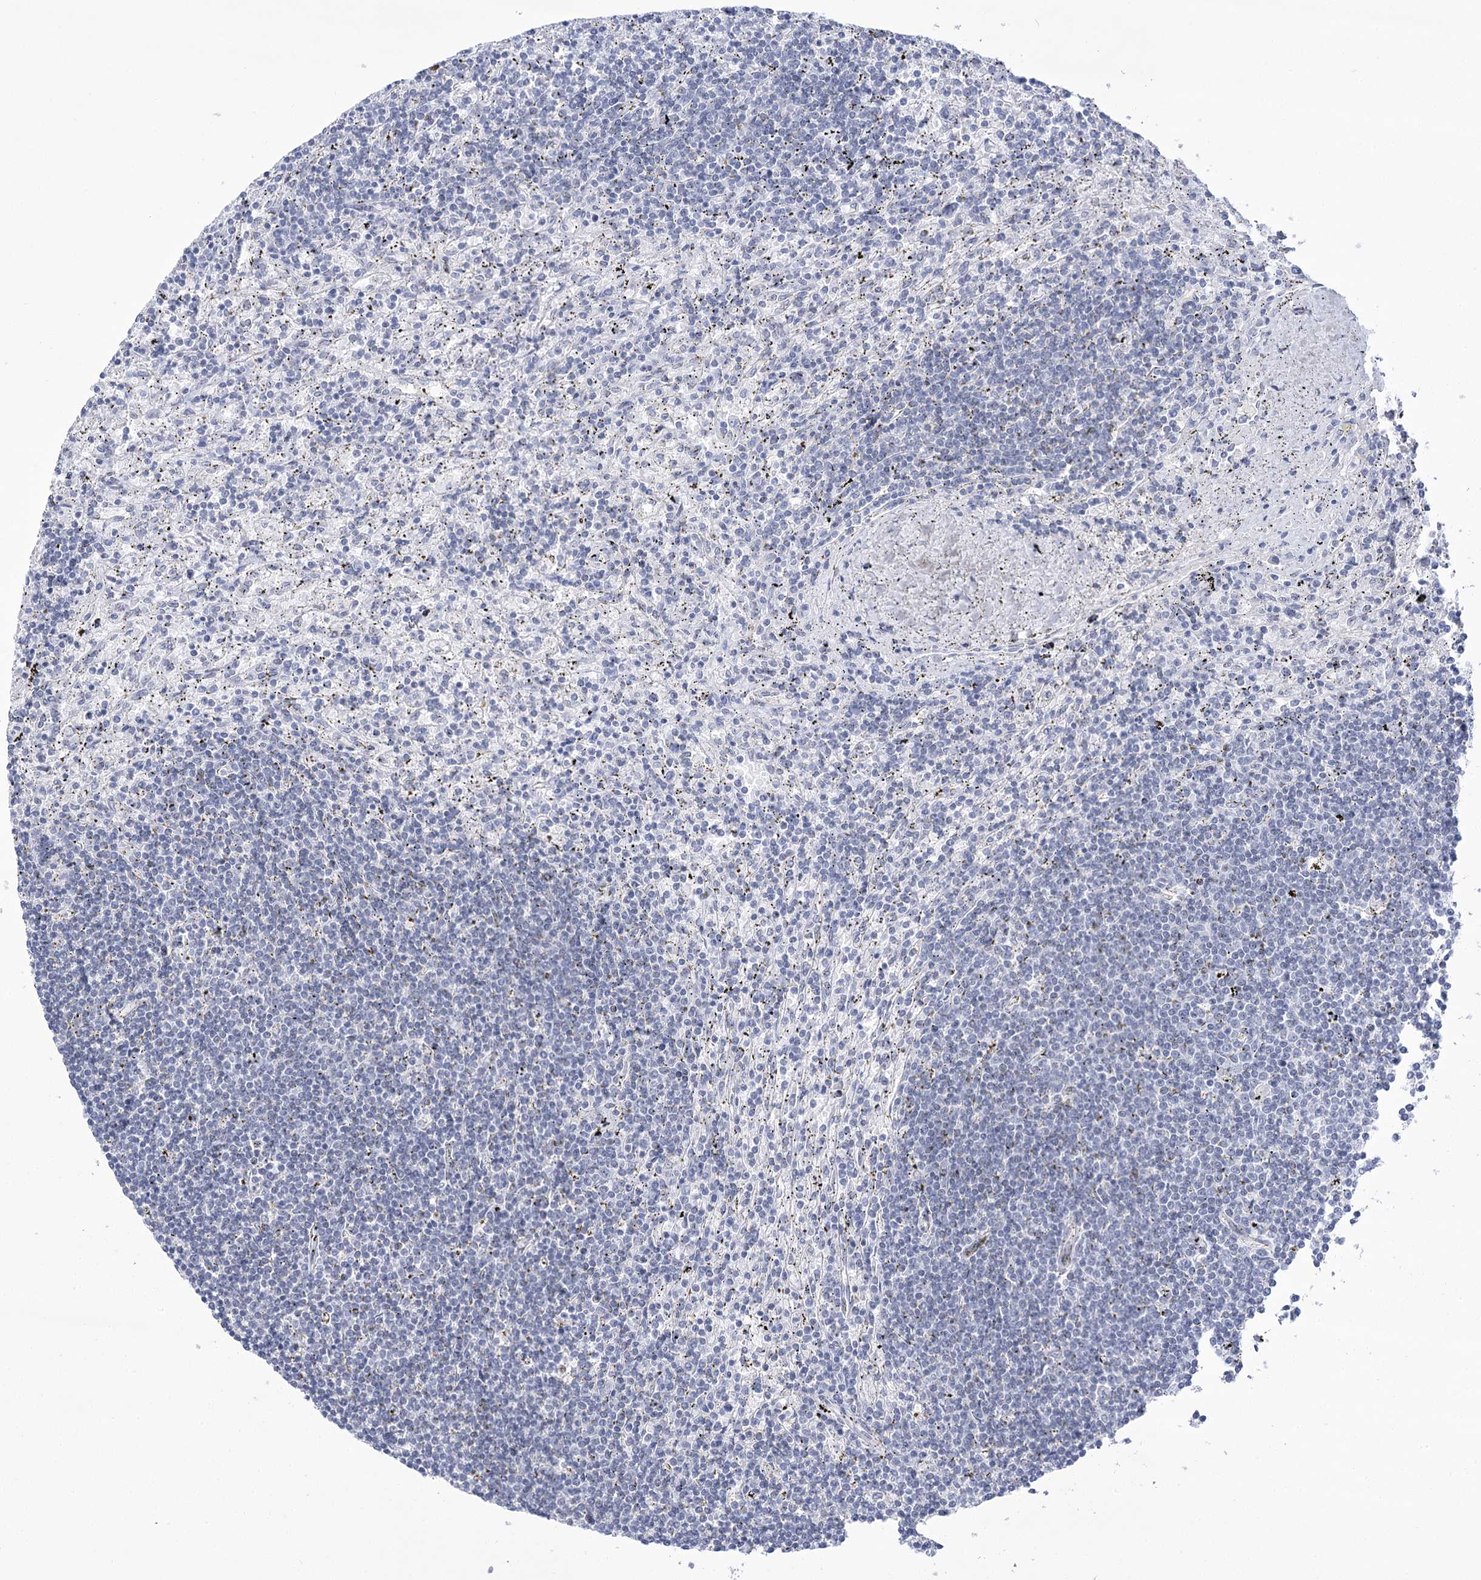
{"staining": {"intensity": "negative", "quantity": "none", "location": "none"}, "tissue": "lymphoma", "cell_type": "Tumor cells", "image_type": "cancer", "snomed": [{"axis": "morphology", "description": "Malignant lymphoma, non-Hodgkin's type, Low grade"}, {"axis": "topography", "description": "Spleen"}], "caption": "This image is of lymphoma stained with immunohistochemistry to label a protein in brown with the nuclei are counter-stained blue. There is no expression in tumor cells. Brightfield microscopy of IHC stained with DAB (brown) and hematoxylin (blue), captured at high magnification.", "gene": "HORMAD1", "patient": {"sex": "male", "age": 76}}